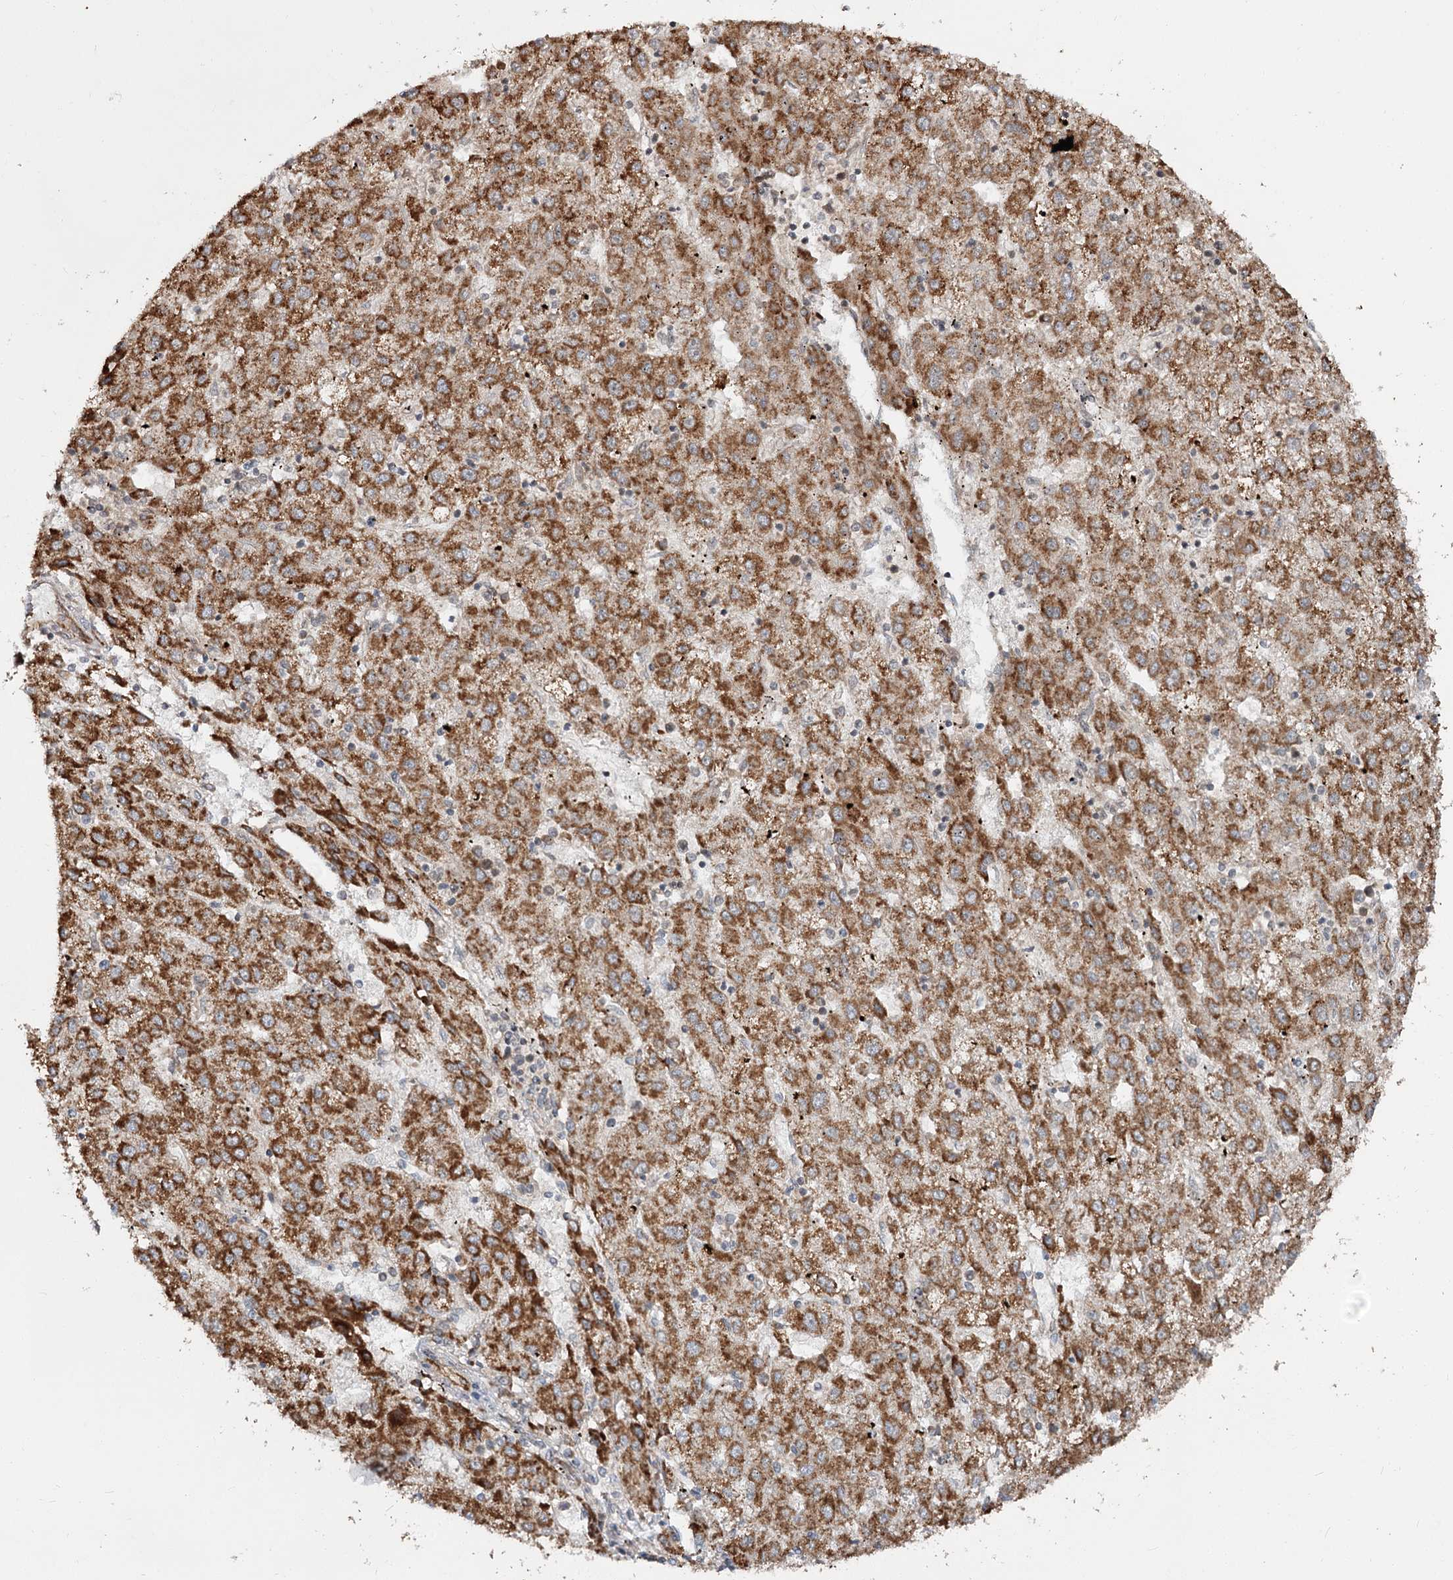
{"staining": {"intensity": "moderate", "quantity": ">75%", "location": "cytoplasmic/membranous"}, "tissue": "liver cancer", "cell_type": "Tumor cells", "image_type": "cancer", "snomed": [{"axis": "morphology", "description": "Carcinoma, Hepatocellular, NOS"}, {"axis": "topography", "description": "Liver"}], "caption": "Protein staining of hepatocellular carcinoma (liver) tissue demonstrates moderate cytoplasmic/membranous positivity in approximately >75% of tumor cells.", "gene": "CBR4", "patient": {"sex": "male", "age": 72}}